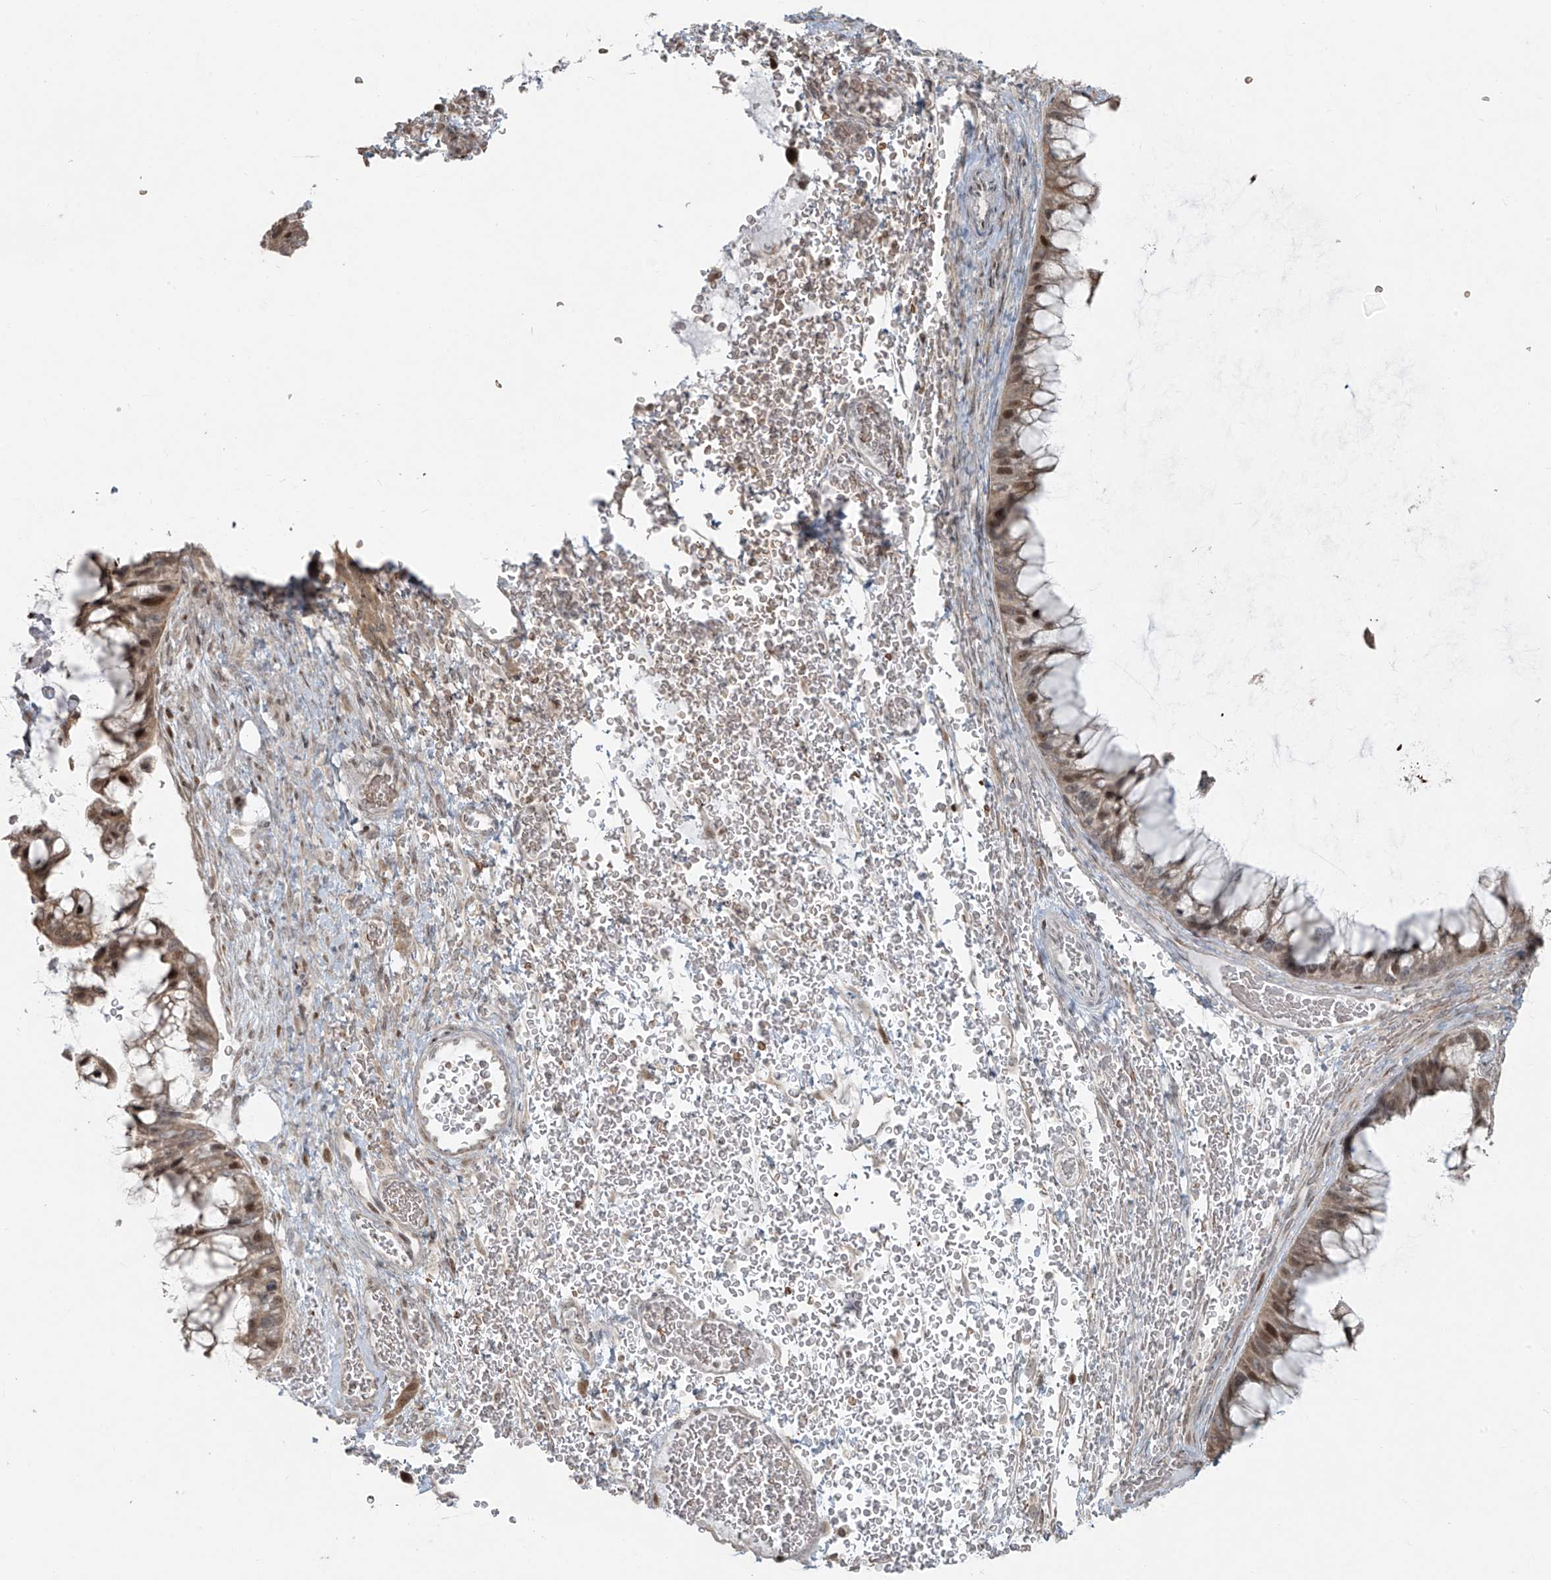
{"staining": {"intensity": "moderate", "quantity": ">75%", "location": "nuclear"}, "tissue": "ovarian cancer", "cell_type": "Tumor cells", "image_type": "cancer", "snomed": [{"axis": "morphology", "description": "Cystadenocarcinoma, mucinous, NOS"}, {"axis": "topography", "description": "Ovary"}], "caption": "Moderate nuclear protein expression is identified in approximately >75% of tumor cells in mucinous cystadenocarcinoma (ovarian).", "gene": "TTC22", "patient": {"sex": "female", "age": 37}}